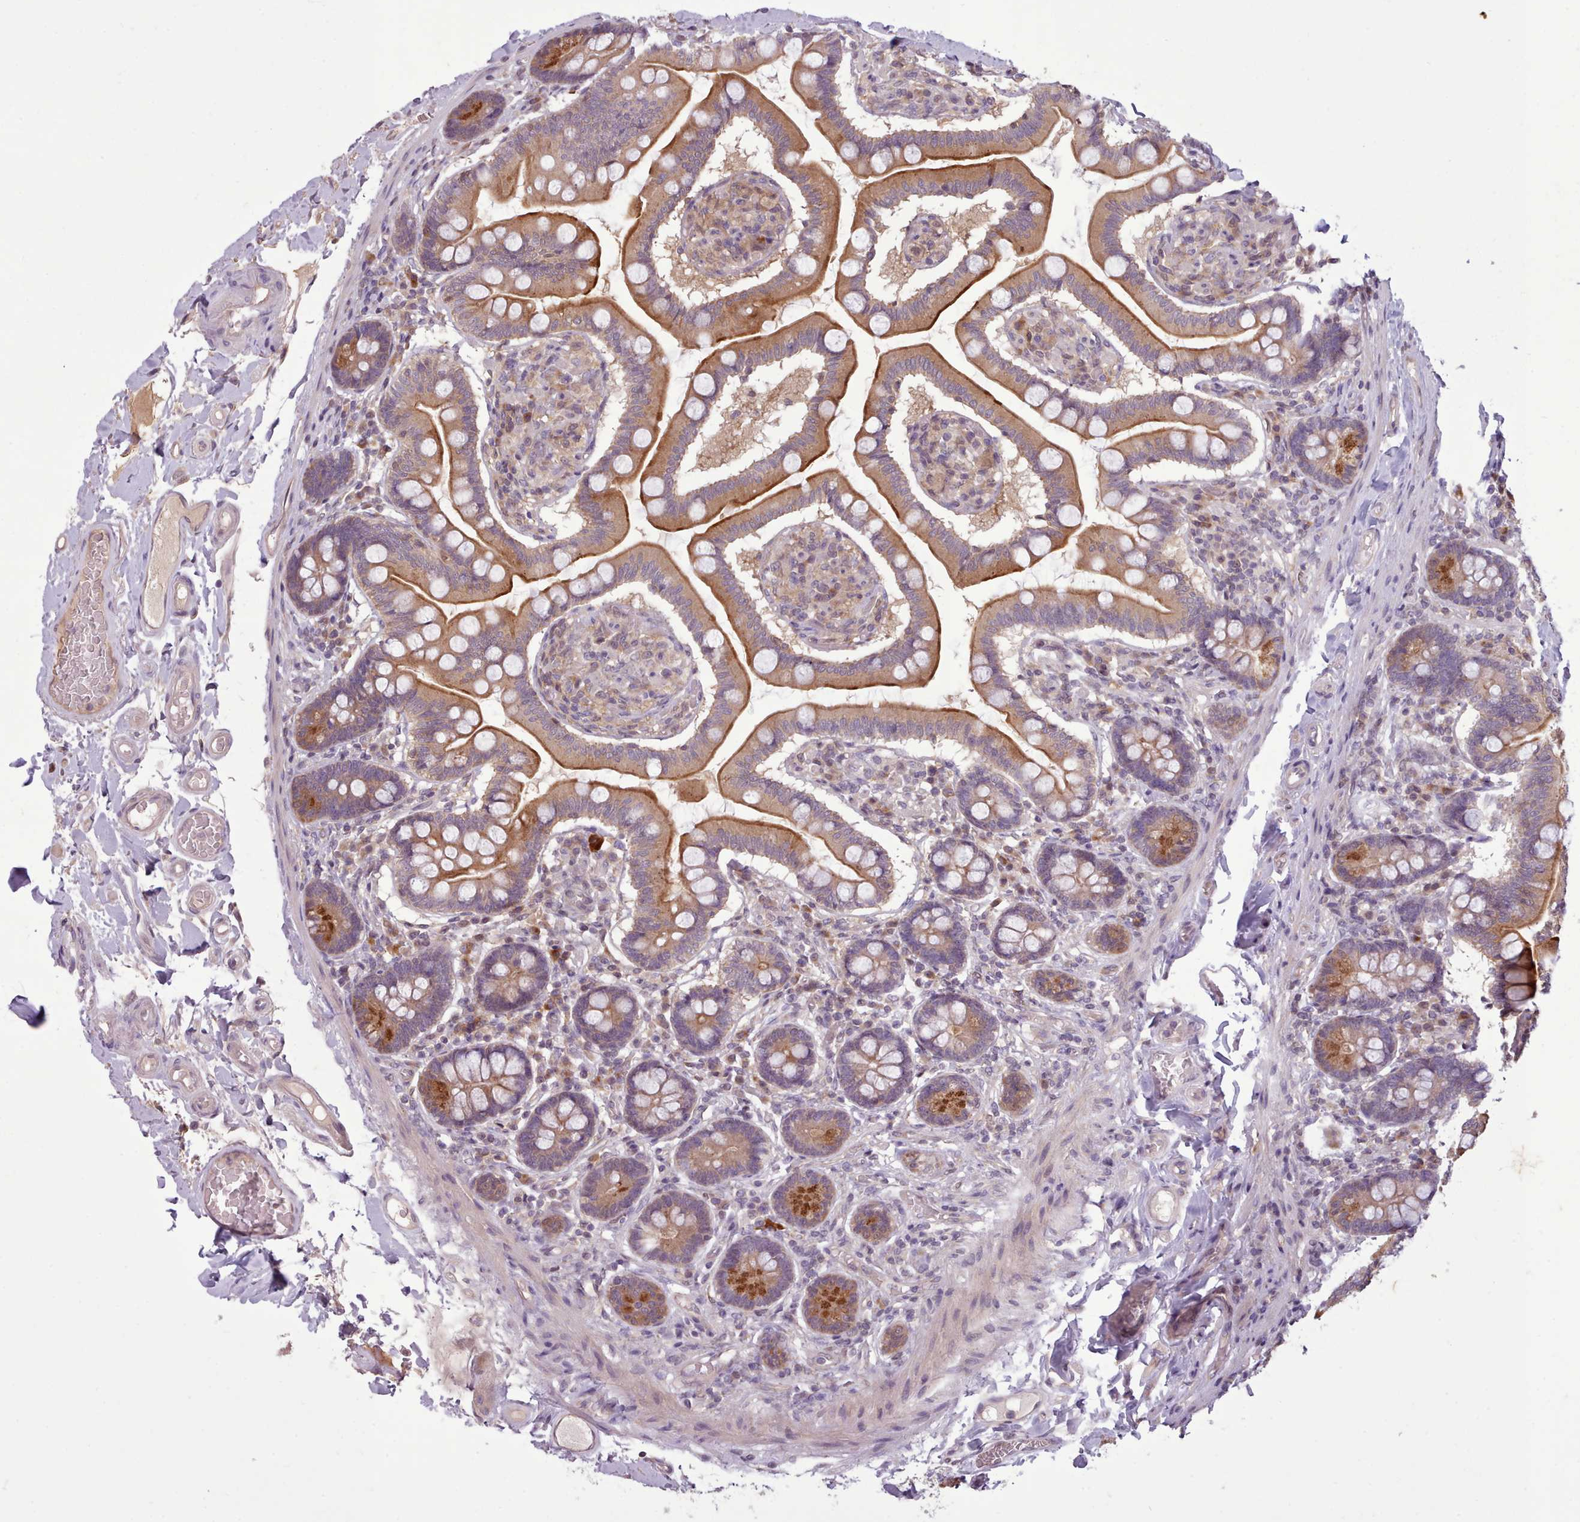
{"staining": {"intensity": "moderate", "quantity": ">75%", "location": "cytoplasmic/membranous"}, "tissue": "small intestine", "cell_type": "Glandular cells", "image_type": "normal", "snomed": [{"axis": "morphology", "description": "Normal tissue, NOS"}, {"axis": "topography", "description": "Small intestine"}], "caption": "Protein expression by immunohistochemistry shows moderate cytoplasmic/membranous positivity in about >75% of glandular cells in normal small intestine.", "gene": "NMRK1", "patient": {"sex": "female", "age": 64}}